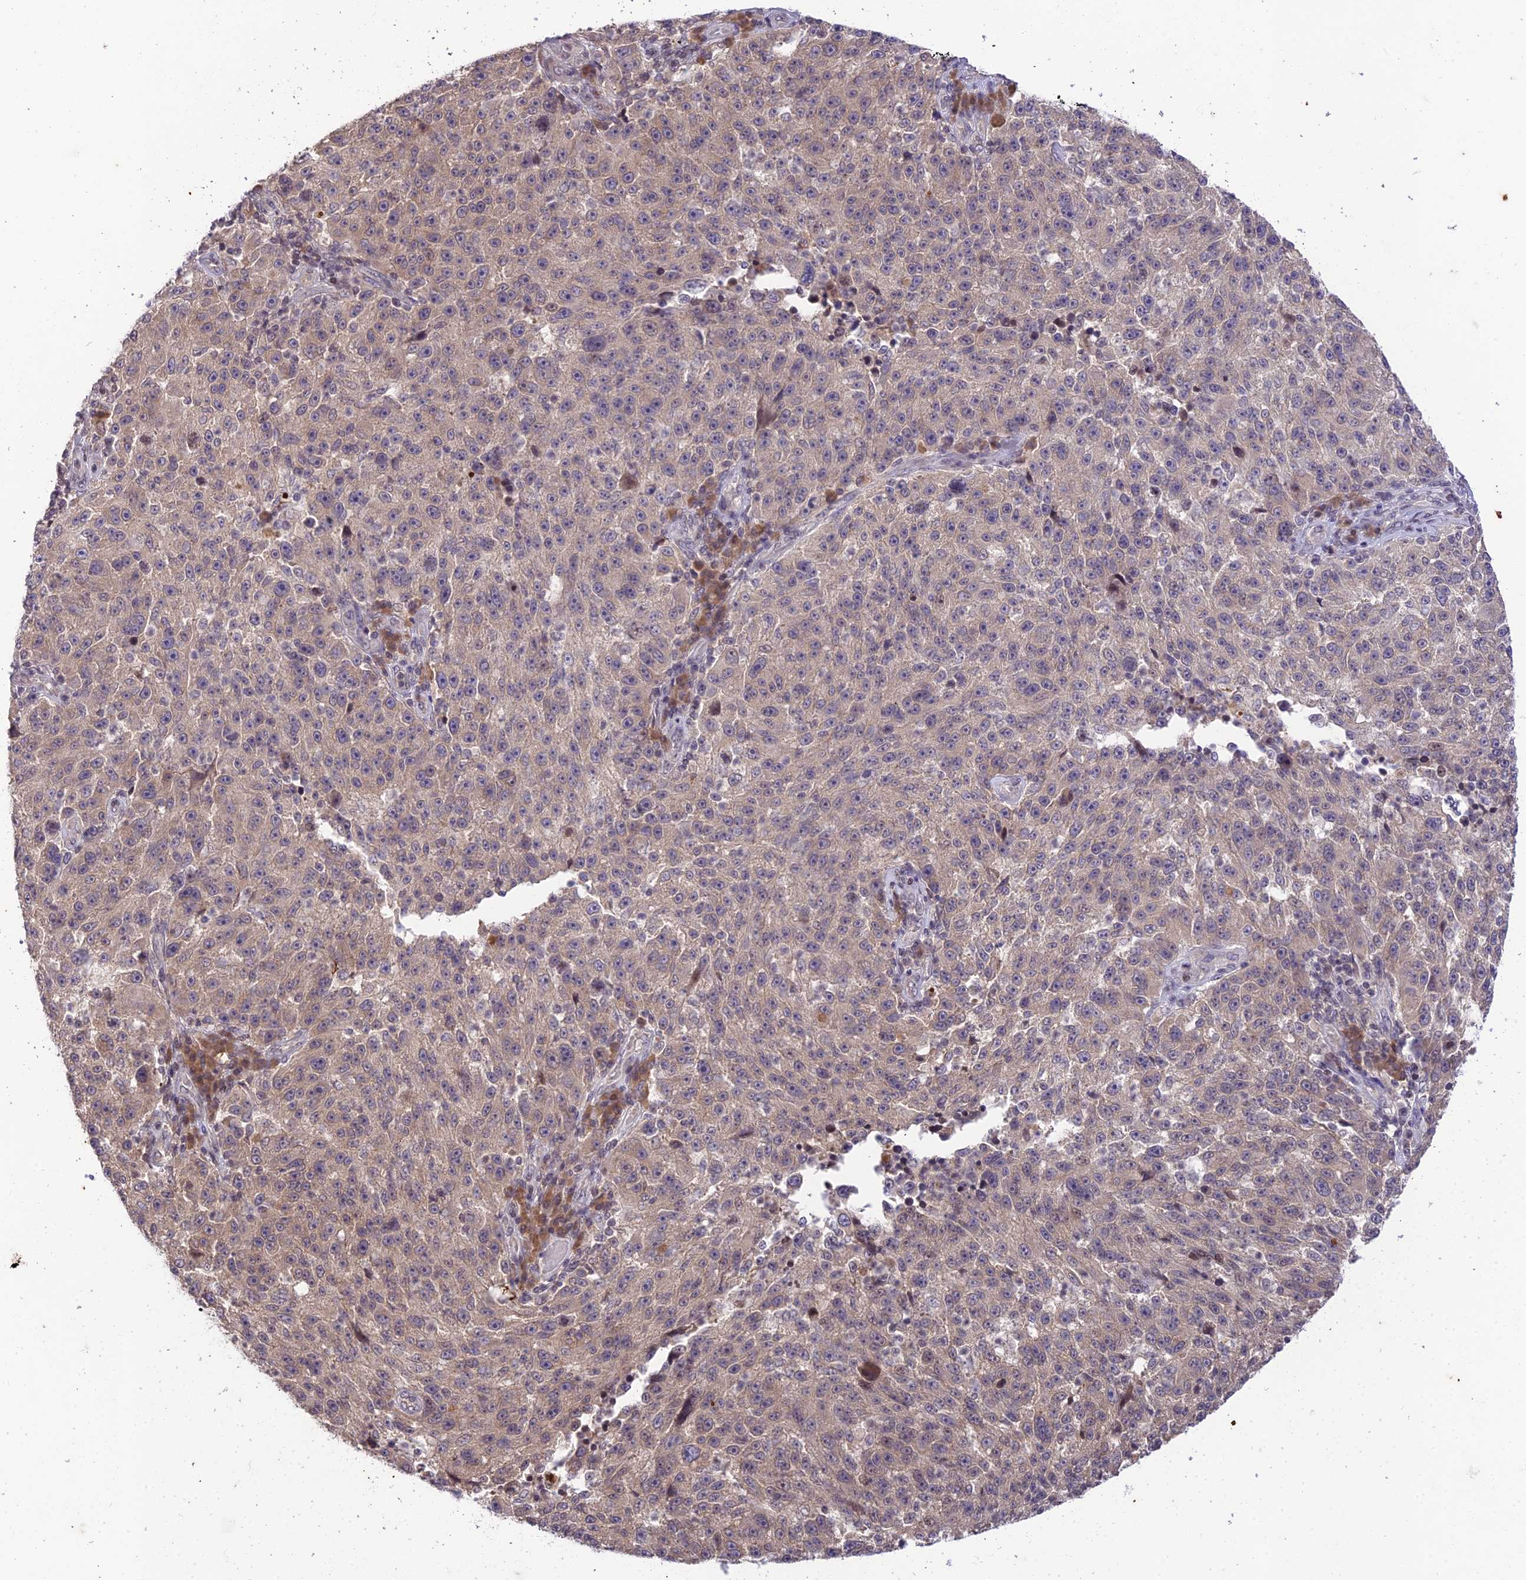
{"staining": {"intensity": "weak", "quantity": ">75%", "location": "cytoplasmic/membranous"}, "tissue": "melanoma", "cell_type": "Tumor cells", "image_type": "cancer", "snomed": [{"axis": "morphology", "description": "Malignant melanoma, NOS"}, {"axis": "topography", "description": "Skin"}], "caption": "Human melanoma stained with a protein marker displays weak staining in tumor cells.", "gene": "TEKT1", "patient": {"sex": "male", "age": 53}}